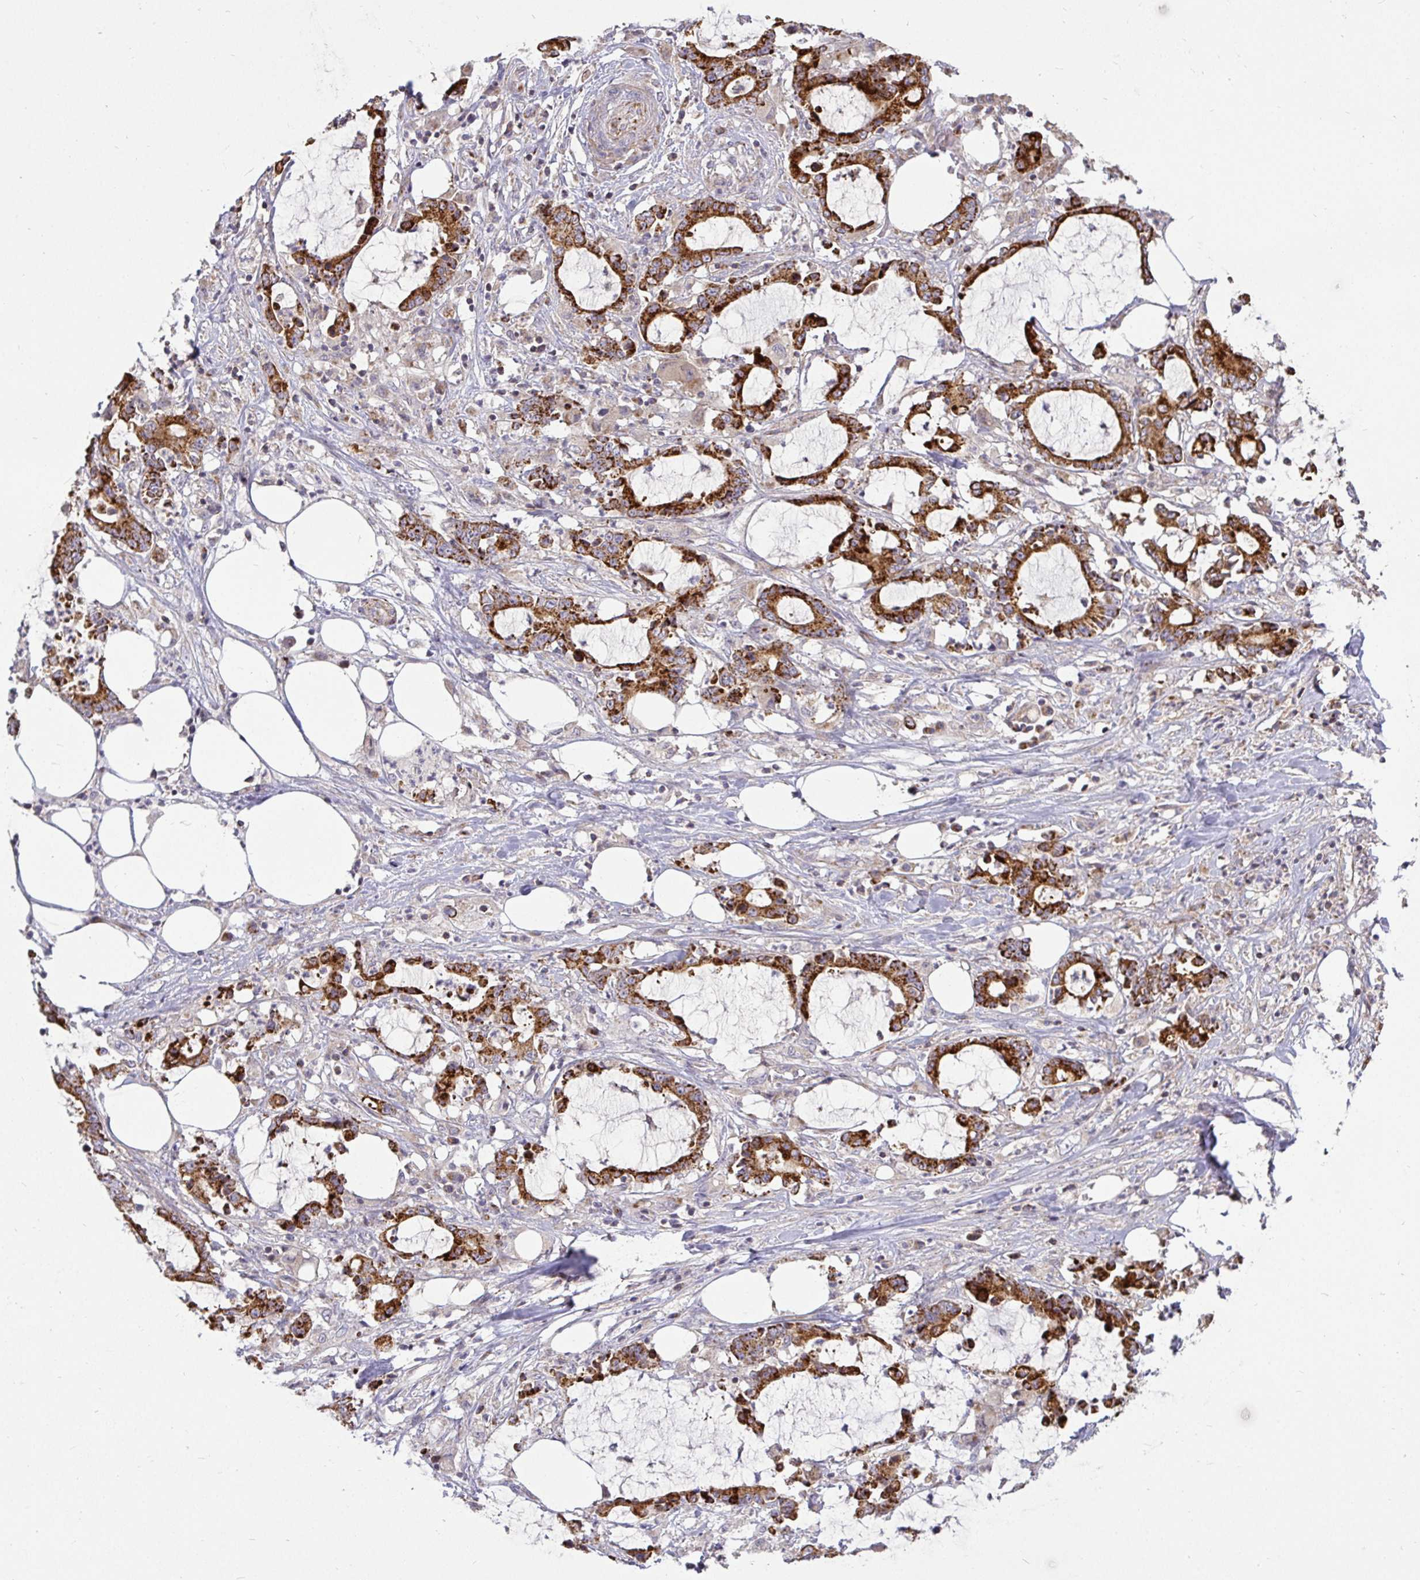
{"staining": {"intensity": "strong", "quantity": ">75%", "location": "cytoplasmic/membranous"}, "tissue": "stomach cancer", "cell_type": "Tumor cells", "image_type": "cancer", "snomed": [{"axis": "morphology", "description": "Adenocarcinoma, NOS"}, {"axis": "topography", "description": "Stomach, upper"}], "caption": "Approximately >75% of tumor cells in human adenocarcinoma (stomach) demonstrate strong cytoplasmic/membranous protein positivity as visualized by brown immunohistochemical staining.", "gene": "STRIP1", "patient": {"sex": "male", "age": 68}}